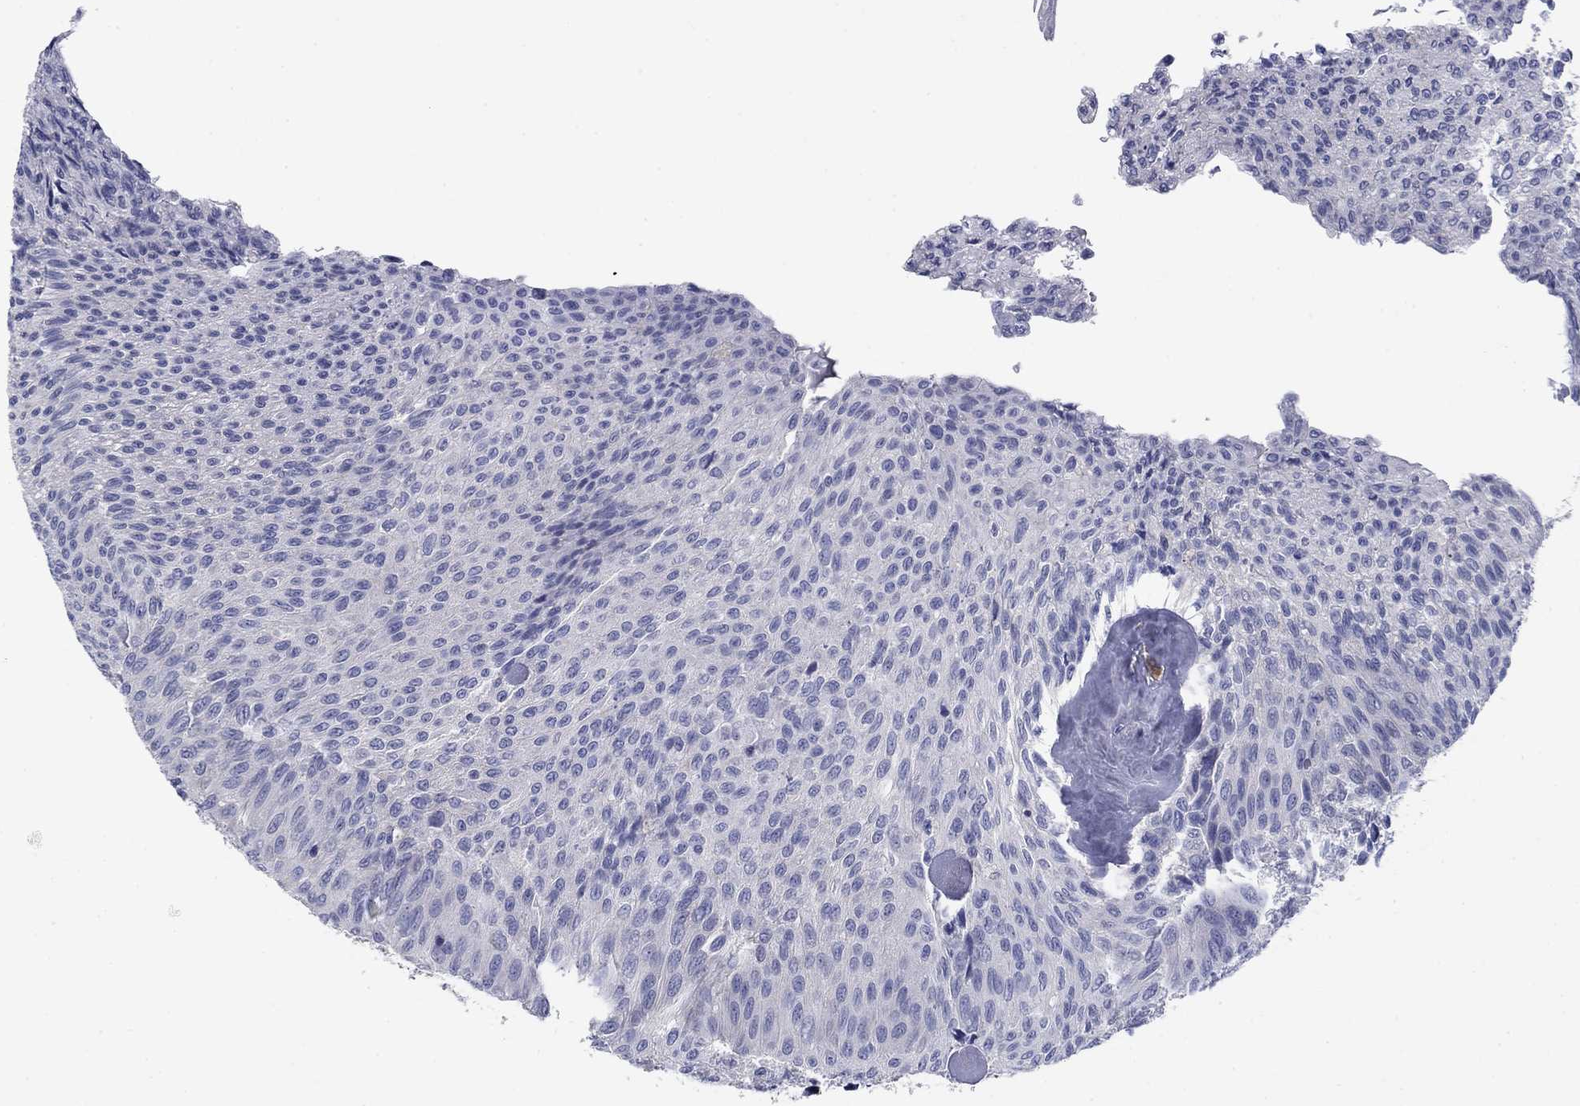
{"staining": {"intensity": "negative", "quantity": "none", "location": "none"}, "tissue": "urothelial cancer", "cell_type": "Tumor cells", "image_type": "cancer", "snomed": [{"axis": "morphology", "description": "Urothelial carcinoma, Low grade"}, {"axis": "topography", "description": "Ureter, NOS"}, {"axis": "topography", "description": "Urinary bladder"}], "caption": "The image reveals no significant staining in tumor cells of low-grade urothelial carcinoma.", "gene": "PRKCG", "patient": {"sex": "male", "age": 78}}